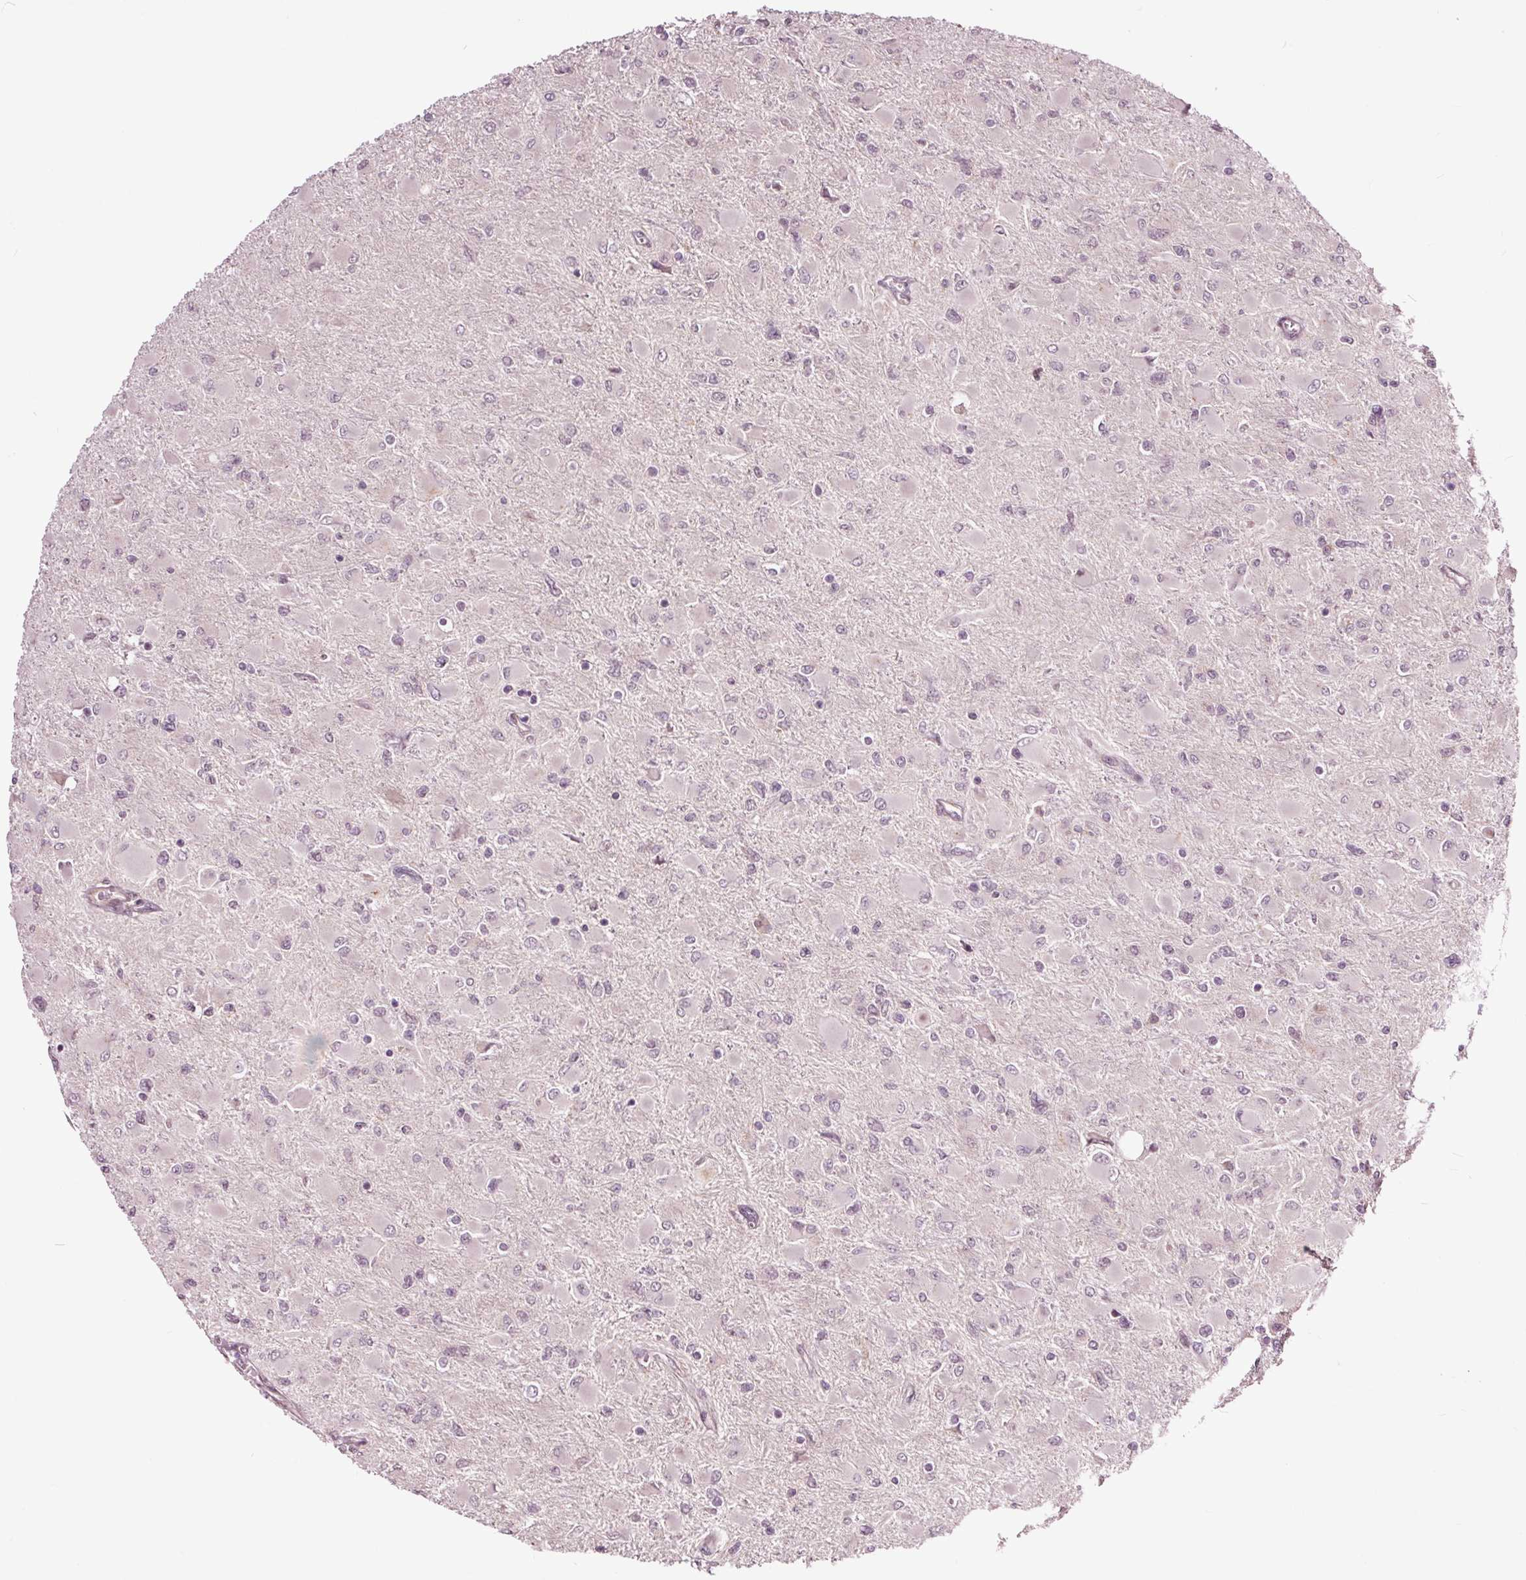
{"staining": {"intensity": "negative", "quantity": "none", "location": "none"}, "tissue": "glioma", "cell_type": "Tumor cells", "image_type": "cancer", "snomed": [{"axis": "morphology", "description": "Glioma, malignant, High grade"}, {"axis": "topography", "description": "Cerebral cortex"}], "caption": "Micrograph shows no protein expression in tumor cells of glioma tissue.", "gene": "HAUS5", "patient": {"sex": "female", "age": 36}}